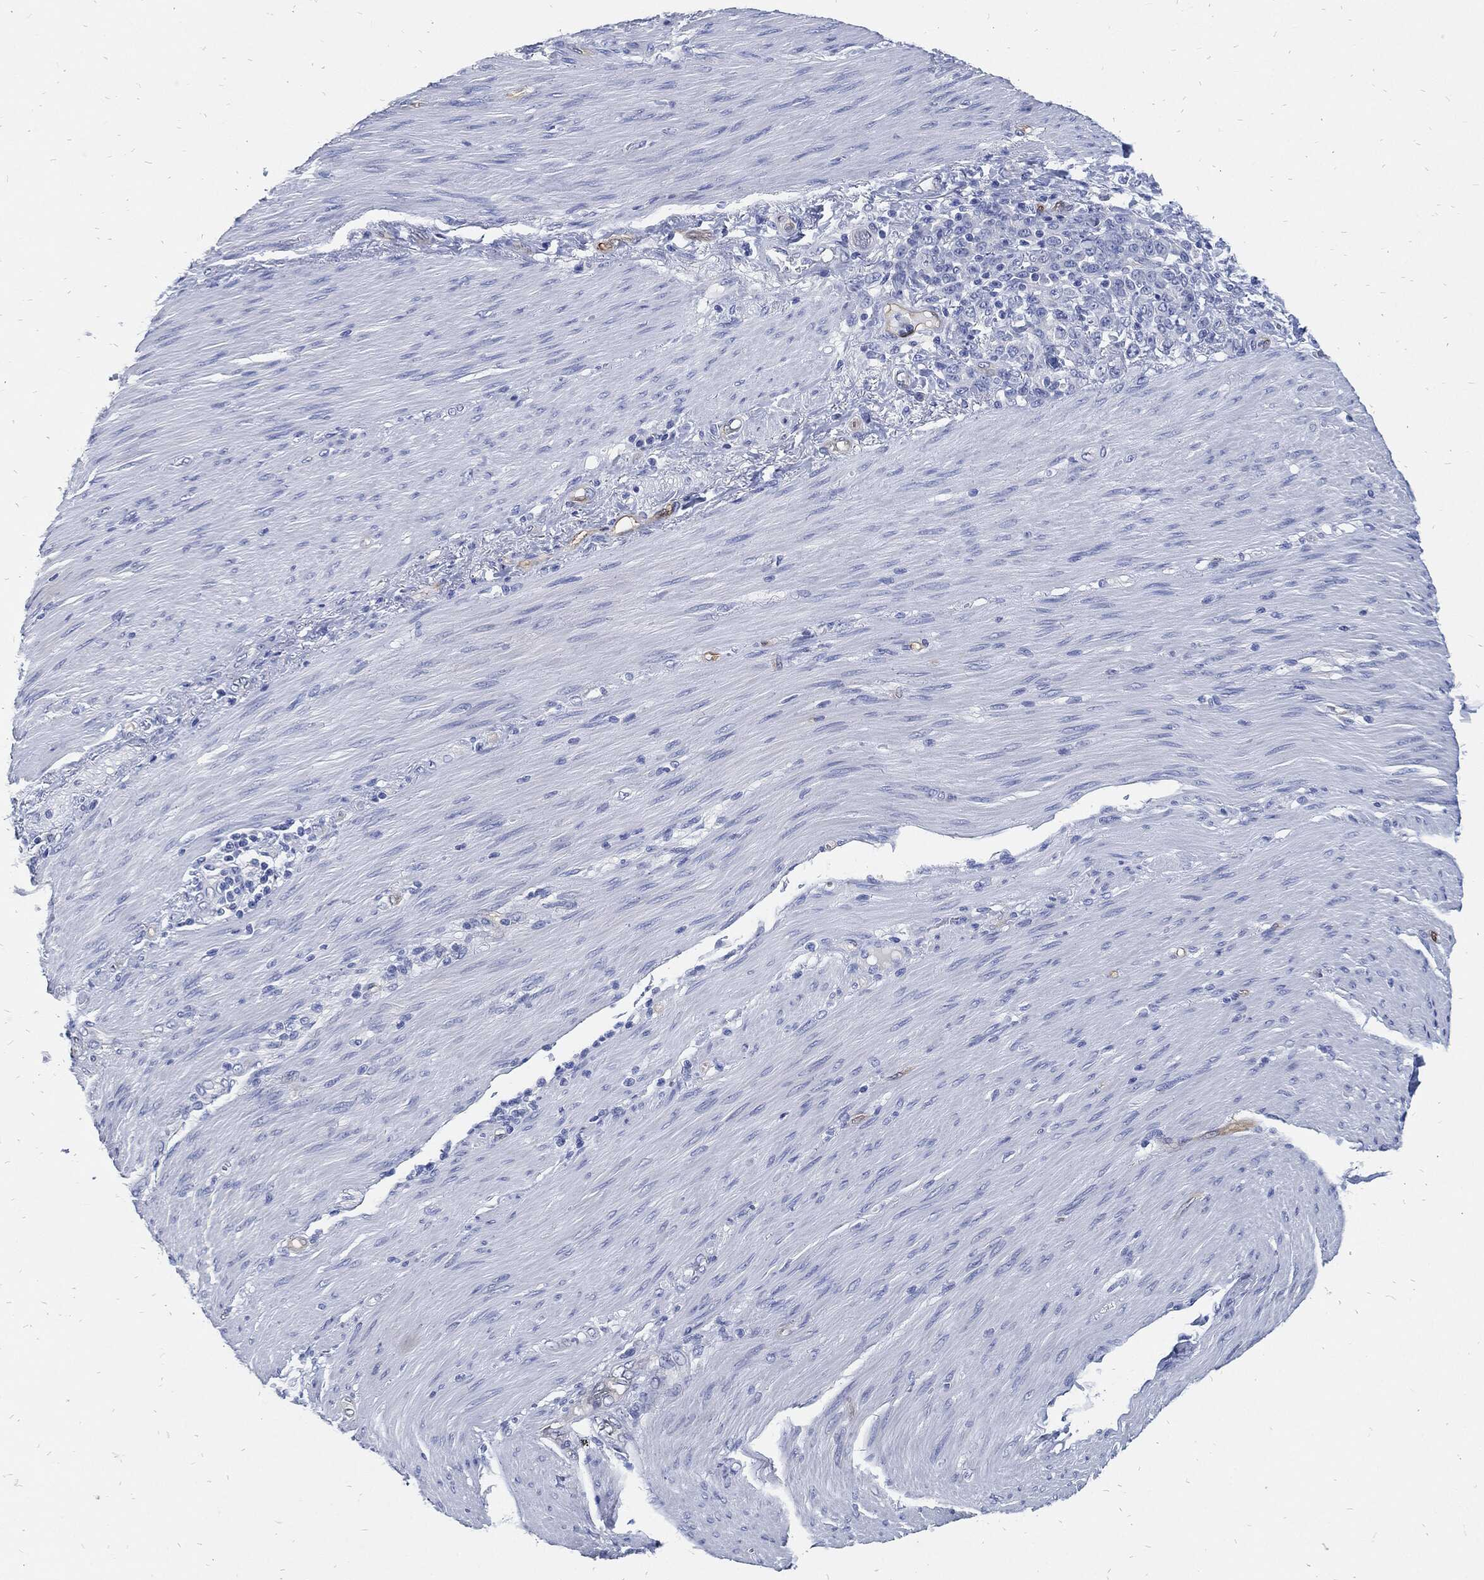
{"staining": {"intensity": "negative", "quantity": "none", "location": "none"}, "tissue": "stomach cancer", "cell_type": "Tumor cells", "image_type": "cancer", "snomed": [{"axis": "morphology", "description": "Normal tissue, NOS"}, {"axis": "morphology", "description": "Adenocarcinoma, NOS"}, {"axis": "topography", "description": "Stomach"}], "caption": "There is no significant expression in tumor cells of adenocarcinoma (stomach). (Immunohistochemistry, brightfield microscopy, high magnification).", "gene": "FABP4", "patient": {"sex": "female", "age": 79}}